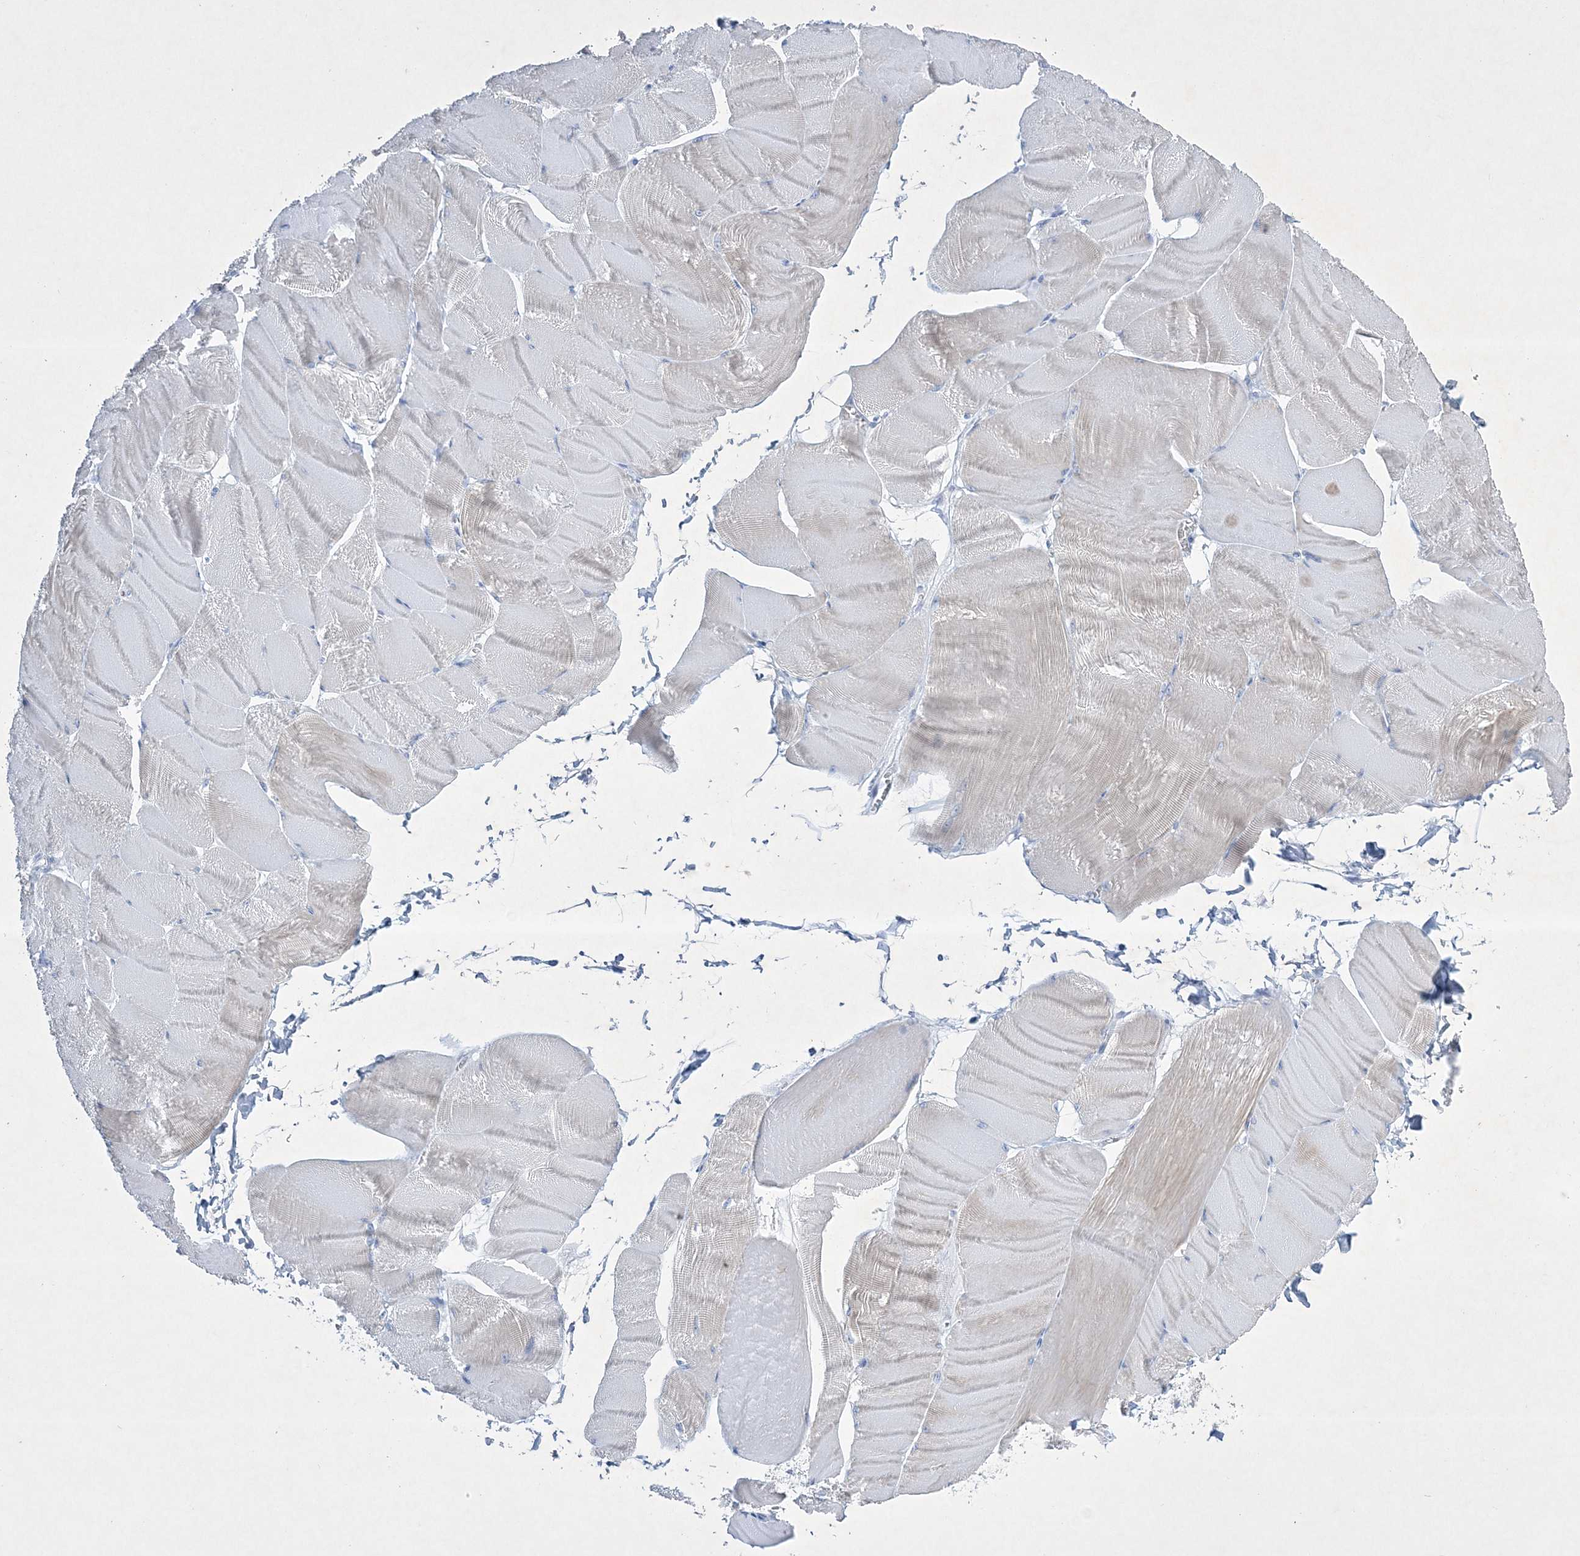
{"staining": {"intensity": "weak", "quantity": "25%-75%", "location": "cytoplasmic/membranous"}, "tissue": "skeletal muscle", "cell_type": "Myocytes", "image_type": "normal", "snomed": [{"axis": "morphology", "description": "Normal tissue, NOS"}, {"axis": "morphology", "description": "Basal cell carcinoma"}, {"axis": "topography", "description": "Skeletal muscle"}], "caption": "Weak cytoplasmic/membranous protein expression is seen in about 25%-75% of myocytes in skeletal muscle. Nuclei are stained in blue.", "gene": "FARSB", "patient": {"sex": "female", "age": 64}}